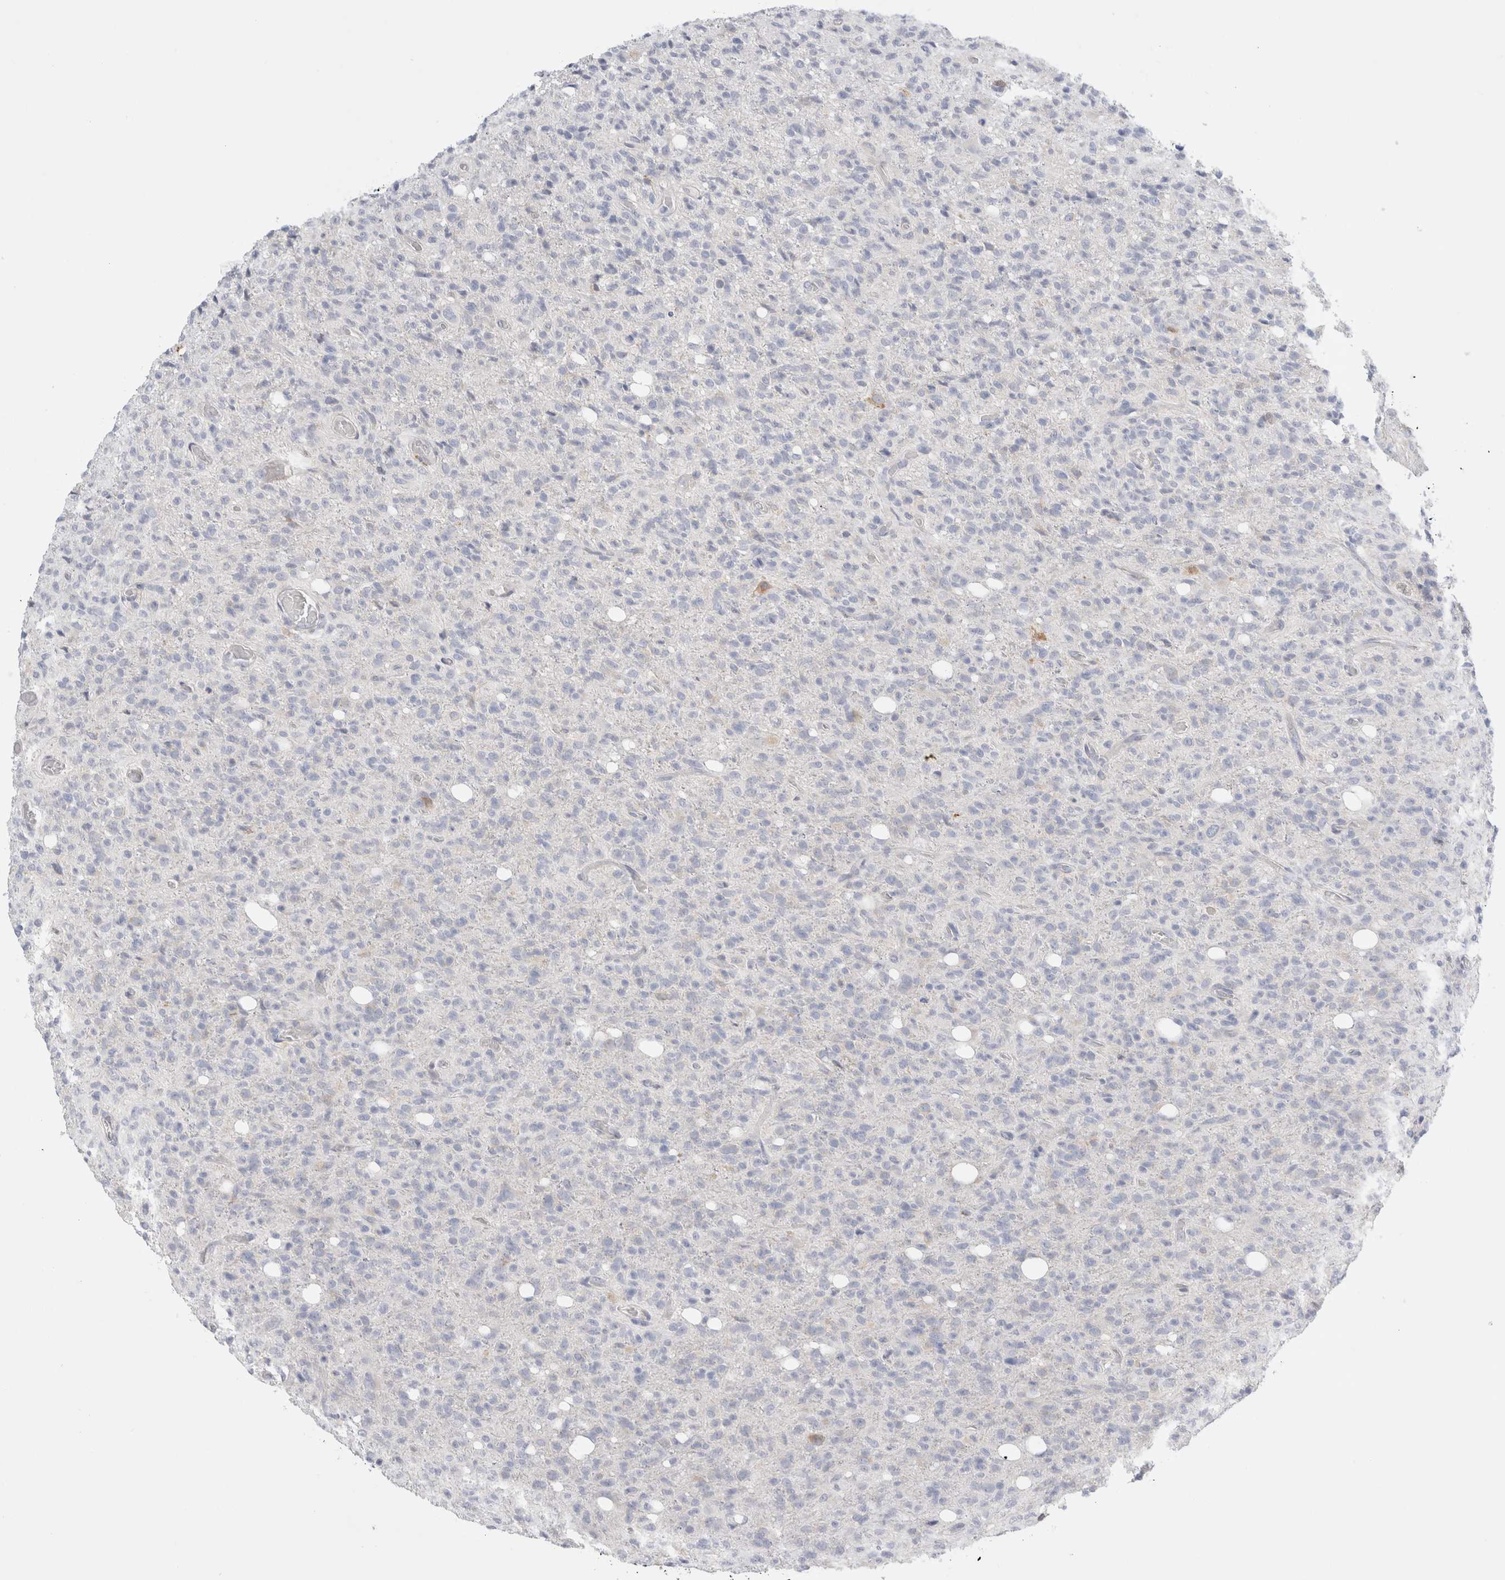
{"staining": {"intensity": "negative", "quantity": "none", "location": "none"}, "tissue": "glioma", "cell_type": "Tumor cells", "image_type": "cancer", "snomed": [{"axis": "morphology", "description": "Glioma, malignant, High grade"}, {"axis": "topography", "description": "Brain"}], "caption": "Glioma was stained to show a protein in brown. There is no significant expression in tumor cells.", "gene": "CSK", "patient": {"sex": "female", "age": 57}}